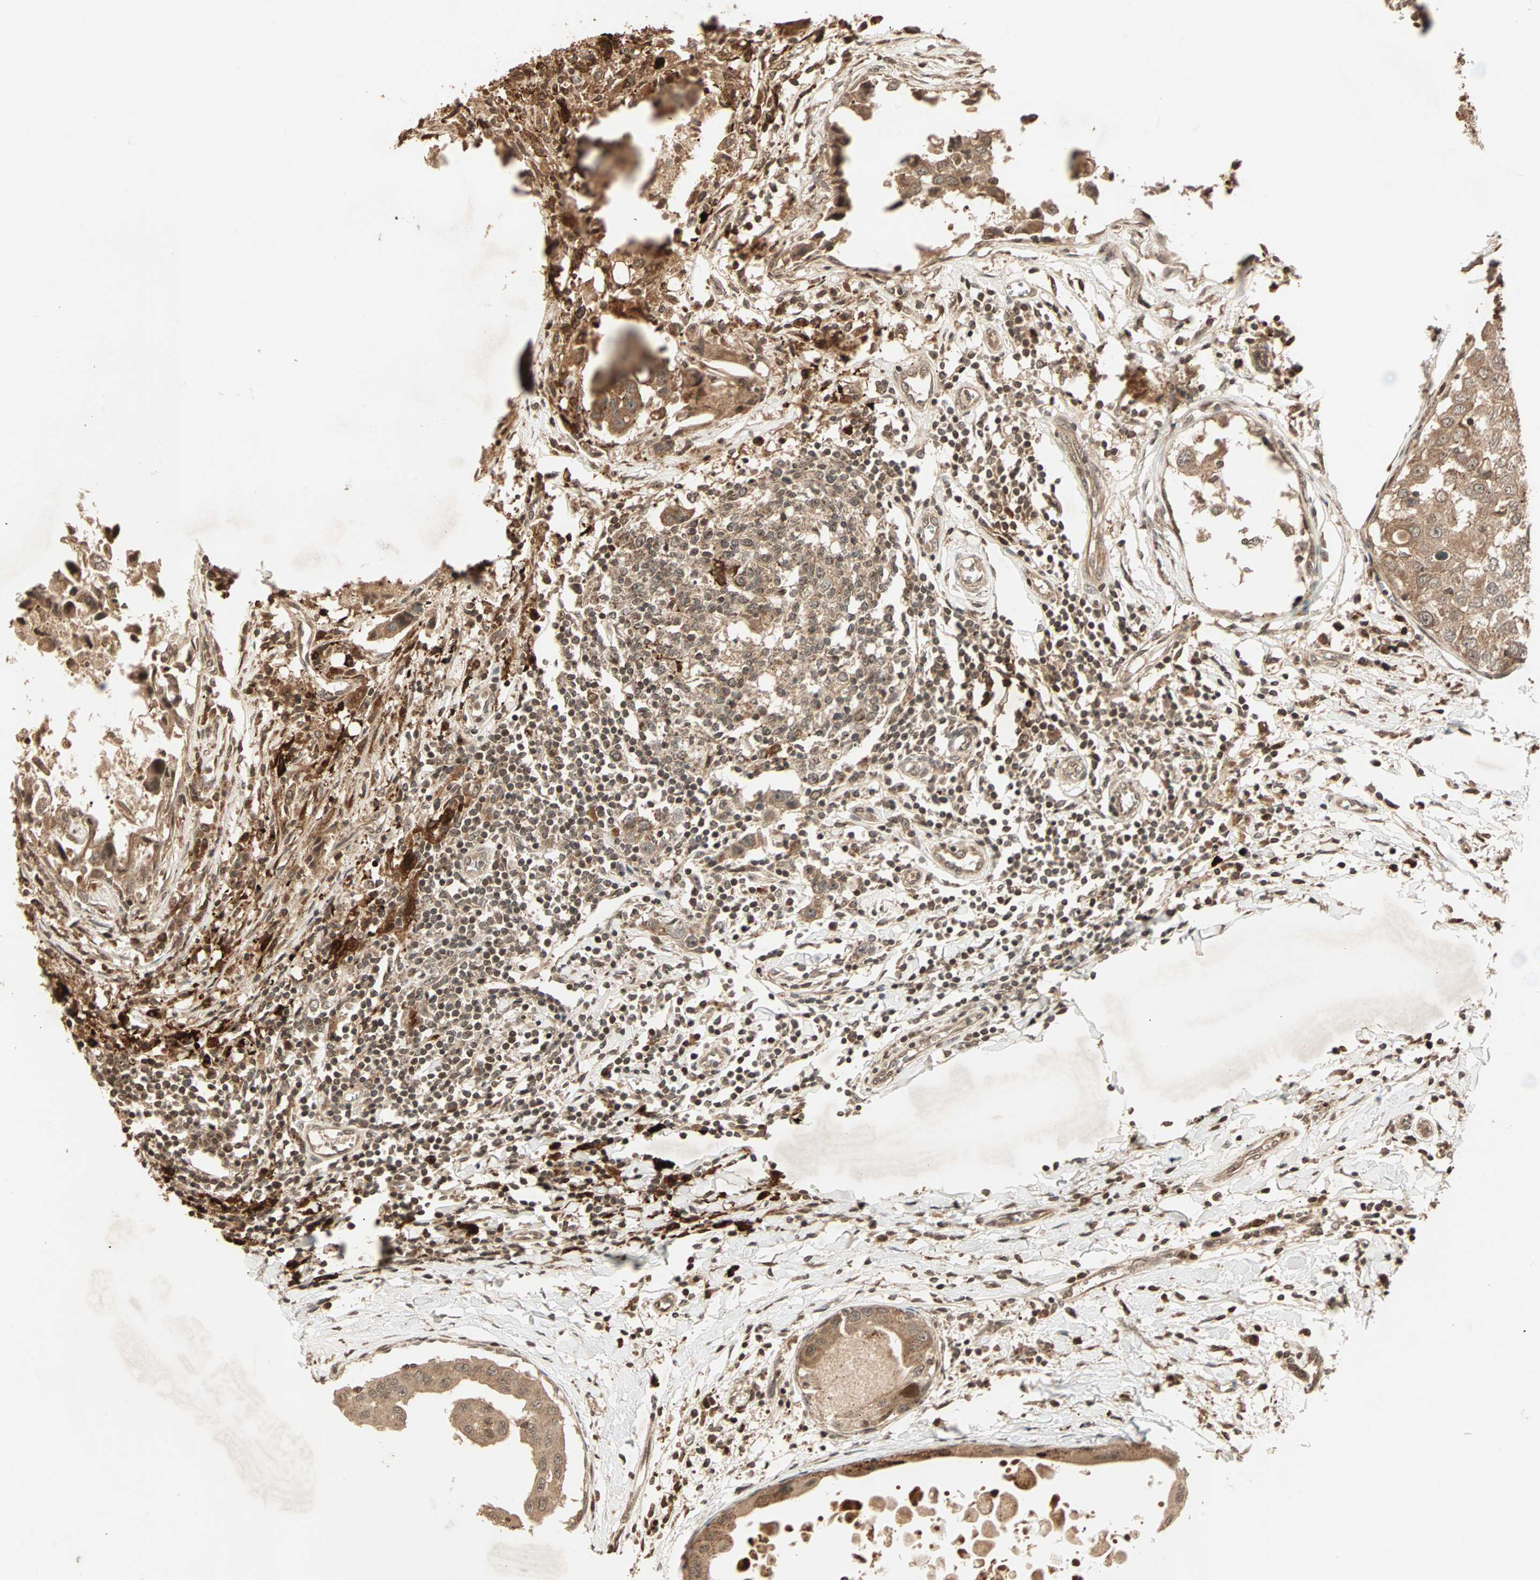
{"staining": {"intensity": "moderate", "quantity": ">75%", "location": "cytoplasmic/membranous"}, "tissue": "breast cancer", "cell_type": "Tumor cells", "image_type": "cancer", "snomed": [{"axis": "morphology", "description": "Duct carcinoma"}, {"axis": "topography", "description": "Breast"}], "caption": "Immunohistochemistry of breast intraductal carcinoma demonstrates medium levels of moderate cytoplasmic/membranous expression in about >75% of tumor cells.", "gene": "RFFL", "patient": {"sex": "female", "age": 27}}